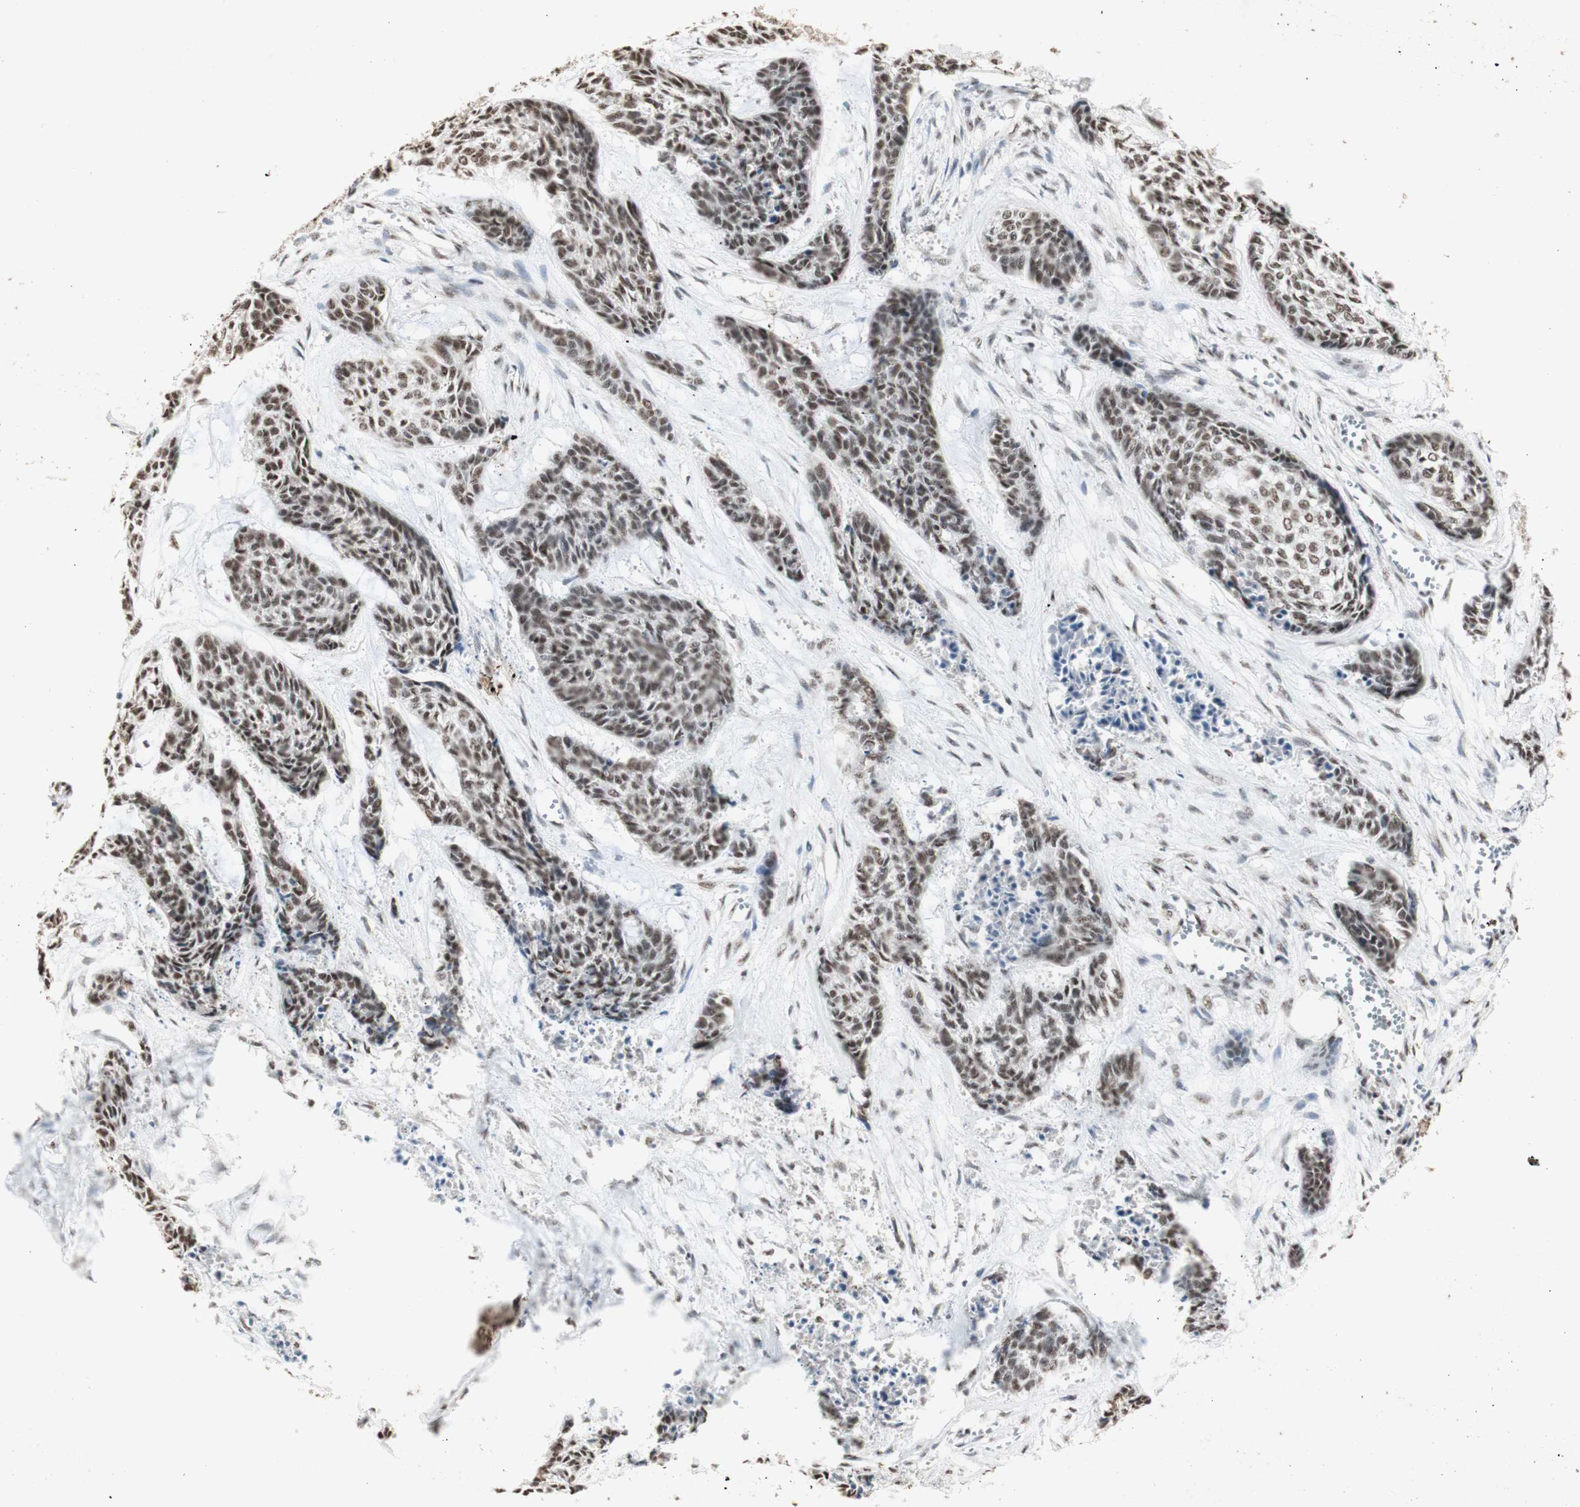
{"staining": {"intensity": "moderate", "quantity": ">75%", "location": "nuclear"}, "tissue": "skin cancer", "cell_type": "Tumor cells", "image_type": "cancer", "snomed": [{"axis": "morphology", "description": "Basal cell carcinoma"}, {"axis": "topography", "description": "Skin"}], "caption": "Protein staining shows moderate nuclear staining in approximately >75% of tumor cells in basal cell carcinoma (skin). The staining was performed using DAB (3,3'-diaminobenzidine) to visualize the protein expression in brown, while the nuclei were stained in blue with hematoxylin (Magnification: 20x).", "gene": "SNRPB", "patient": {"sex": "female", "age": 64}}